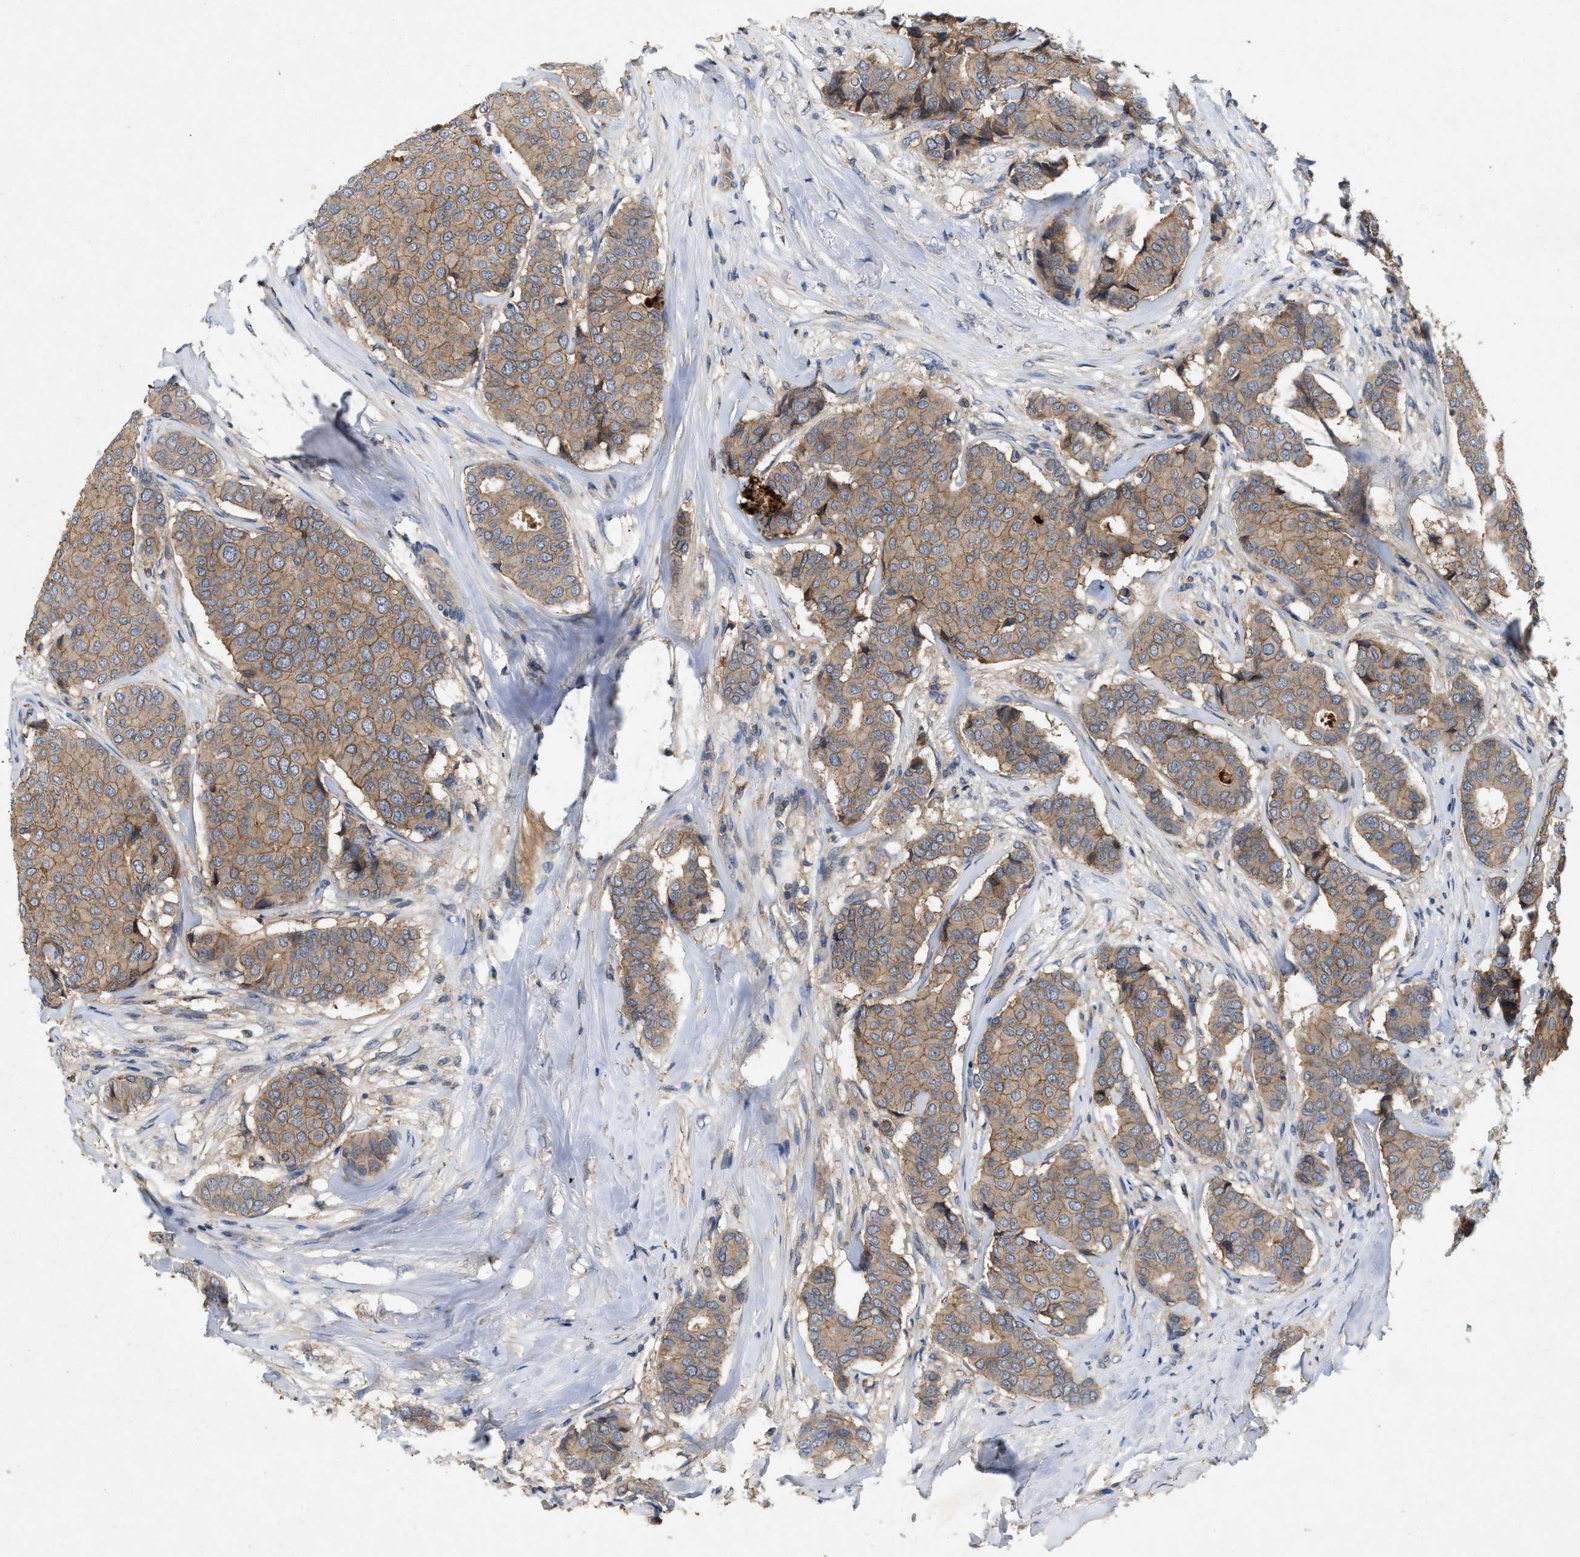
{"staining": {"intensity": "moderate", "quantity": ">75%", "location": "cytoplasmic/membranous"}, "tissue": "breast cancer", "cell_type": "Tumor cells", "image_type": "cancer", "snomed": [{"axis": "morphology", "description": "Duct carcinoma"}, {"axis": "topography", "description": "Breast"}], "caption": "This is an image of immunohistochemistry (IHC) staining of breast cancer (invasive ductal carcinoma), which shows moderate expression in the cytoplasmic/membranous of tumor cells.", "gene": "LPAR2", "patient": {"sex": "female", "age": 75}}